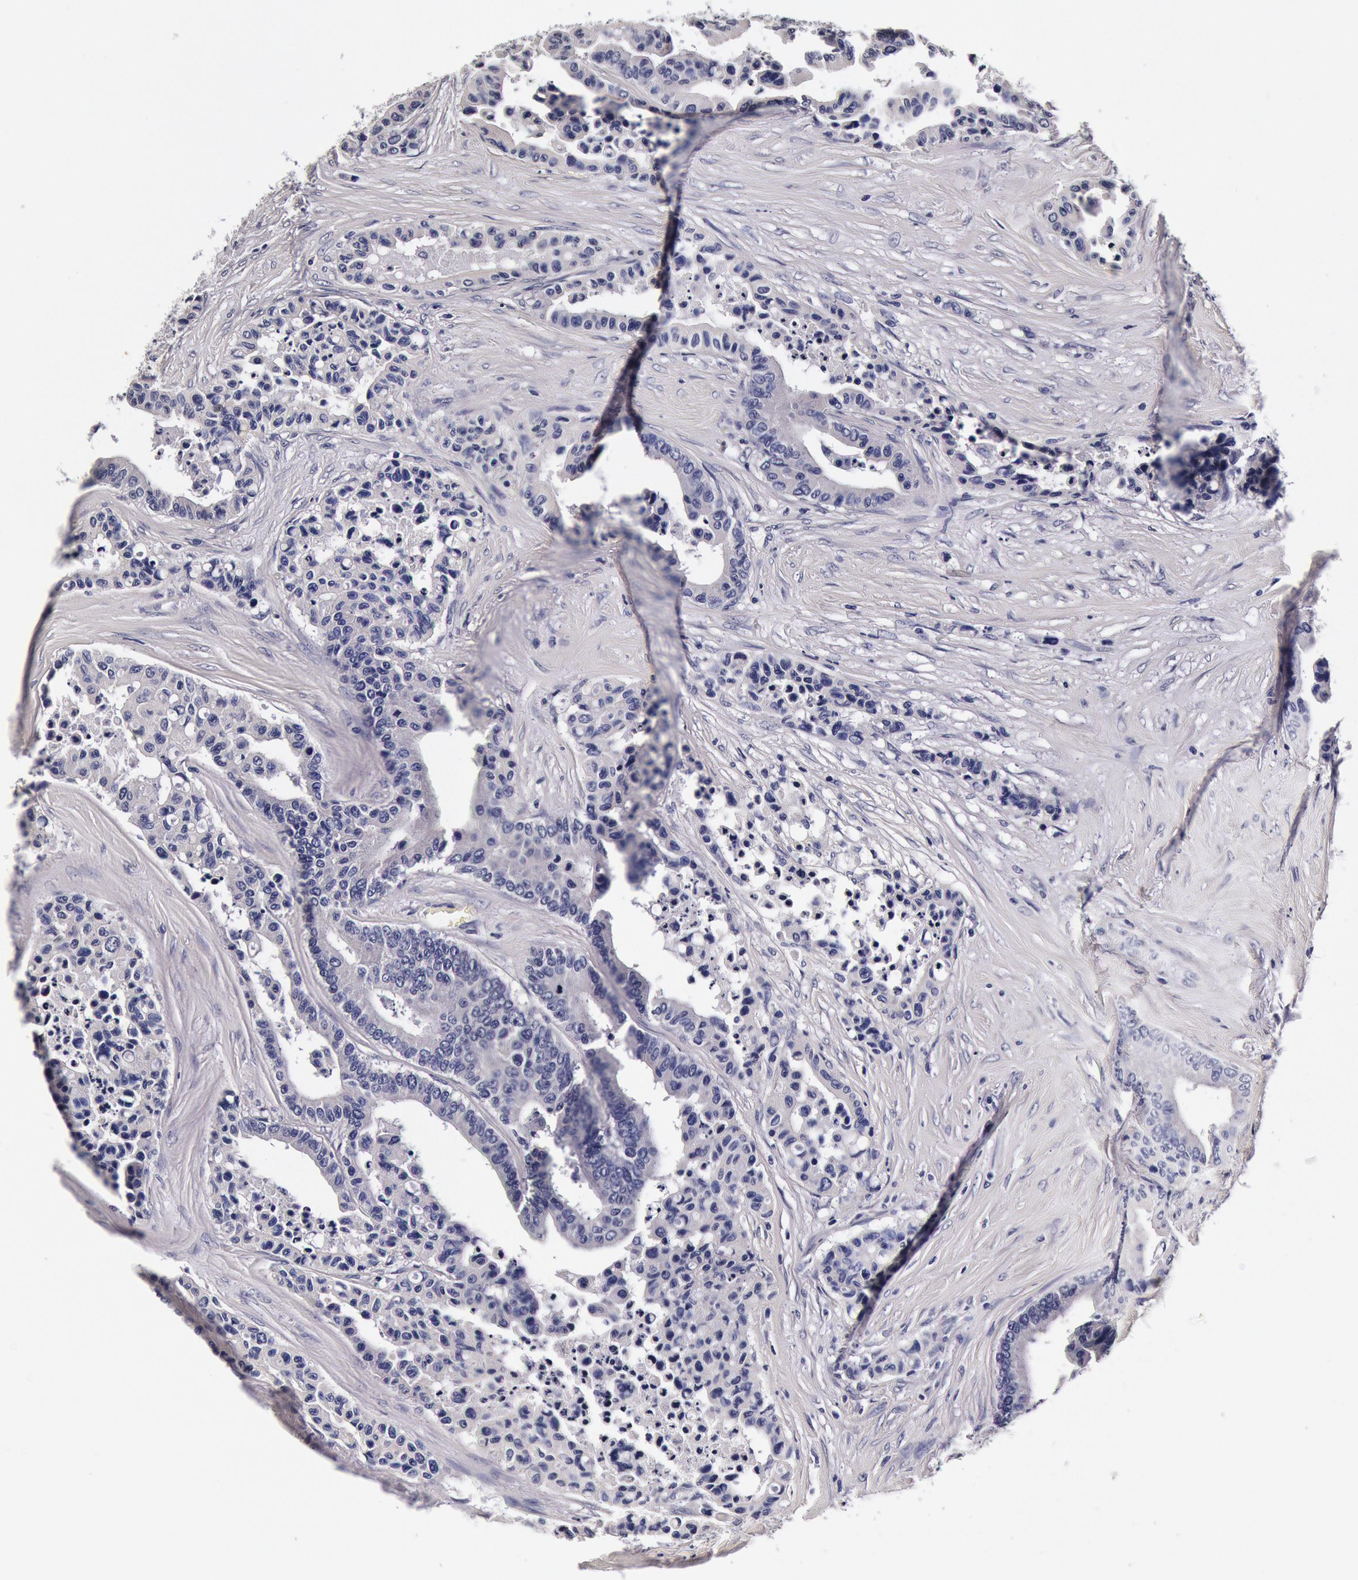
{"staining": {"intensity": "negative", "quantity": "none", "location": "none"}, "tissue": "colorectal cancer", "cell_type": "Tumor cells", "image_type": "cancer", "snomed": [{"axis": "morphology", "description": "Adenocarcinoma, NOS"}, {"axis": "topography", "description": "Colon"}], "caption": "Immunohistochemistry of human colorectal adenocarcinoma reveals no staining in tumor cells.", "gene": "CCDC22", "patient": {"sex": "male", "age": 82}}